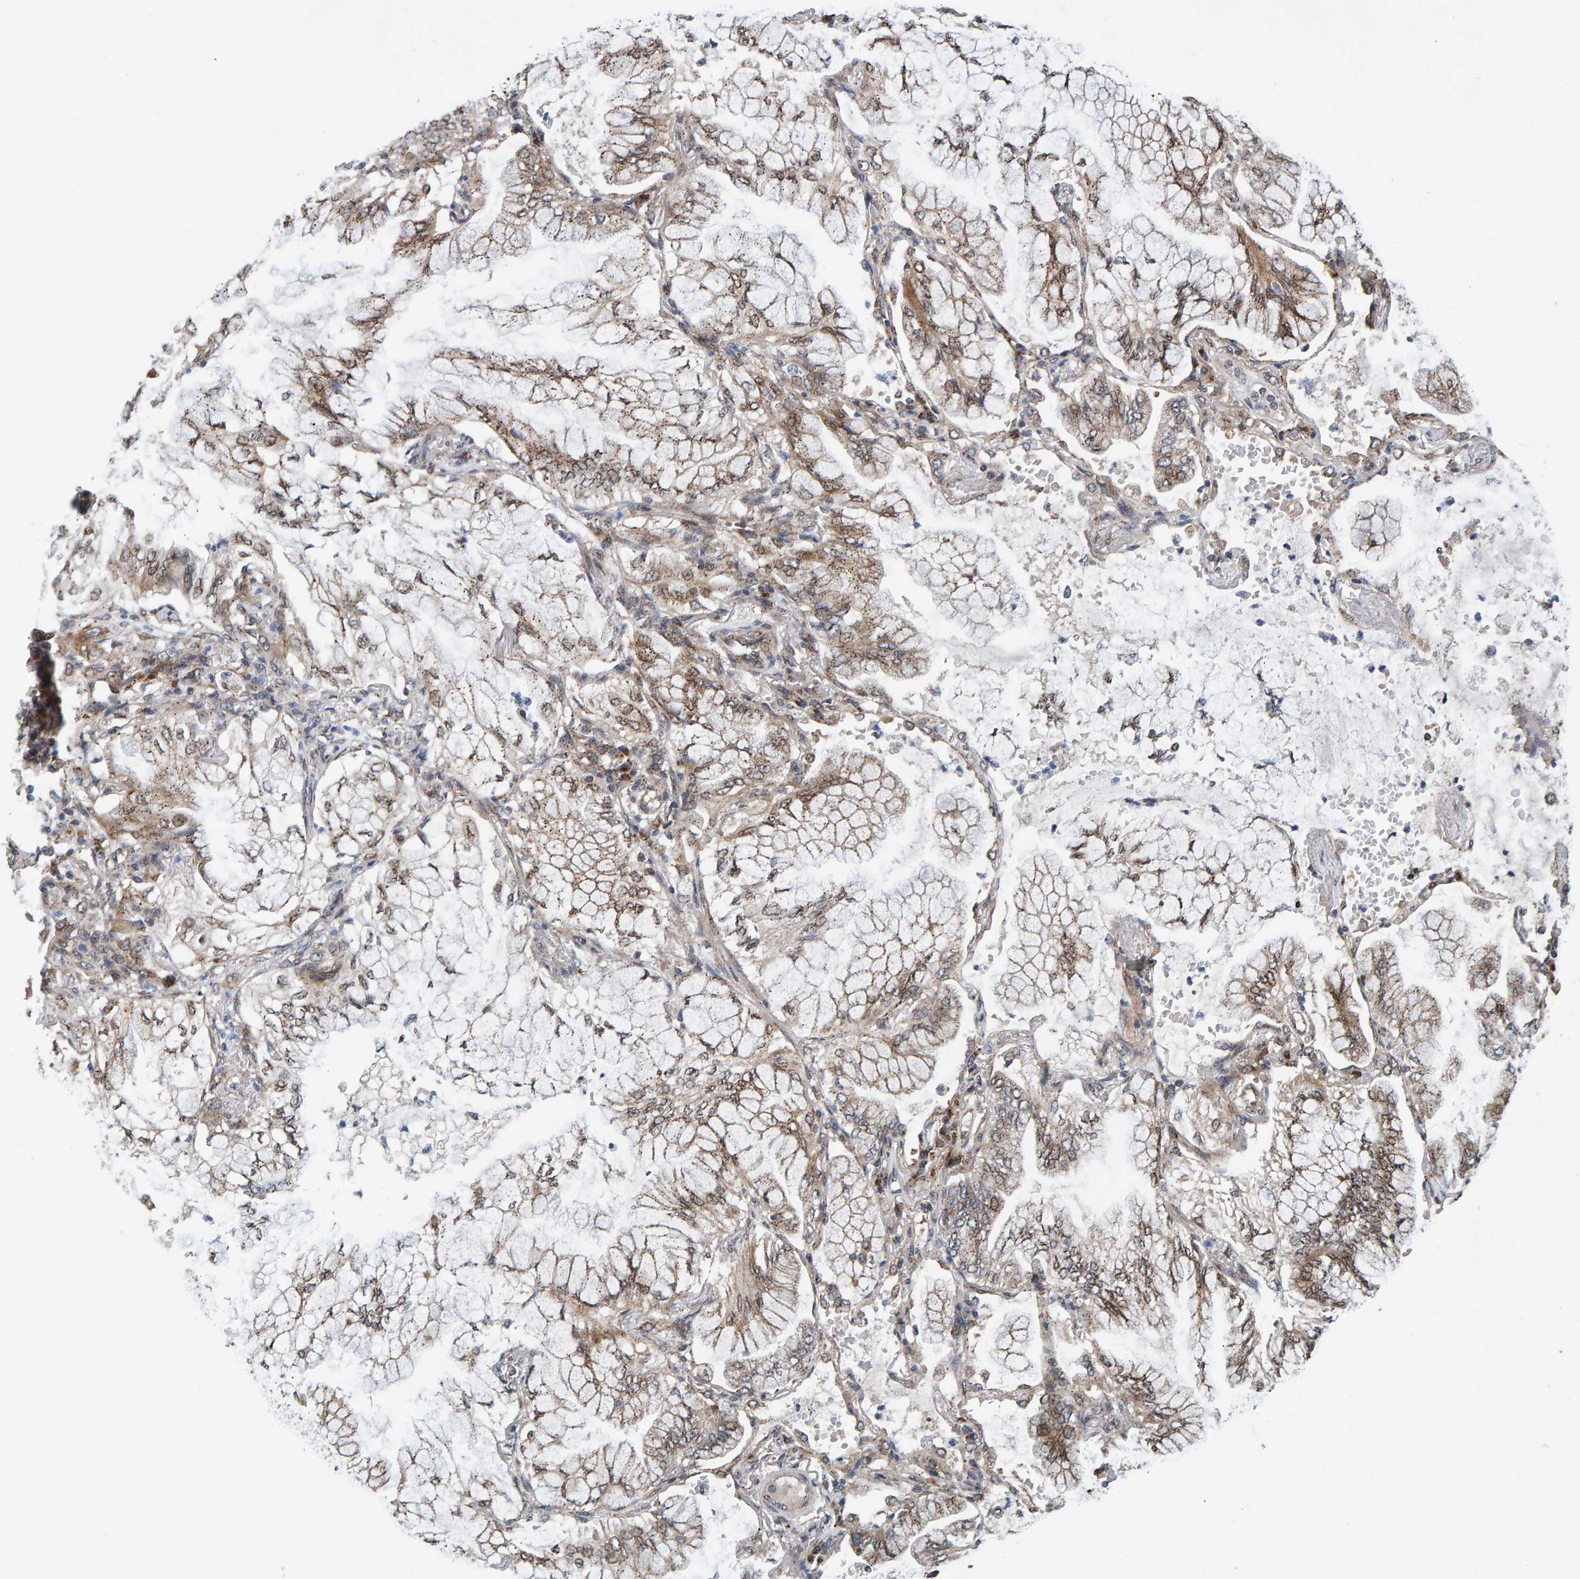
{"staining": {"intensity": "weak", "quantity": ">75%", "location": "cytoplasmic/membranous"}, "tissue": "lung cancer", "cell_type": "Tumor cells", "image_type": "cancer", "snomed": [{"axis": "morphology", "description": "Adenocarcinoma, NOS"}, {"axis": "topography", "description": "Lung"}], "caption": "IHC staining of lung adenocarcinoma, which reveals low levels of weak cytoplasmic/membranous positivity in about >75% of tumor cells indicating weak cytoplasmic/membranous protein staining. The staining was performed using DAB (3,3'-diaminobenzidine) (brown) for protein detection and nuclei were counterstained in hematoxylin (blue).", "gene": "CCDC25", "patient": {"sex": "female", "age": 70}}